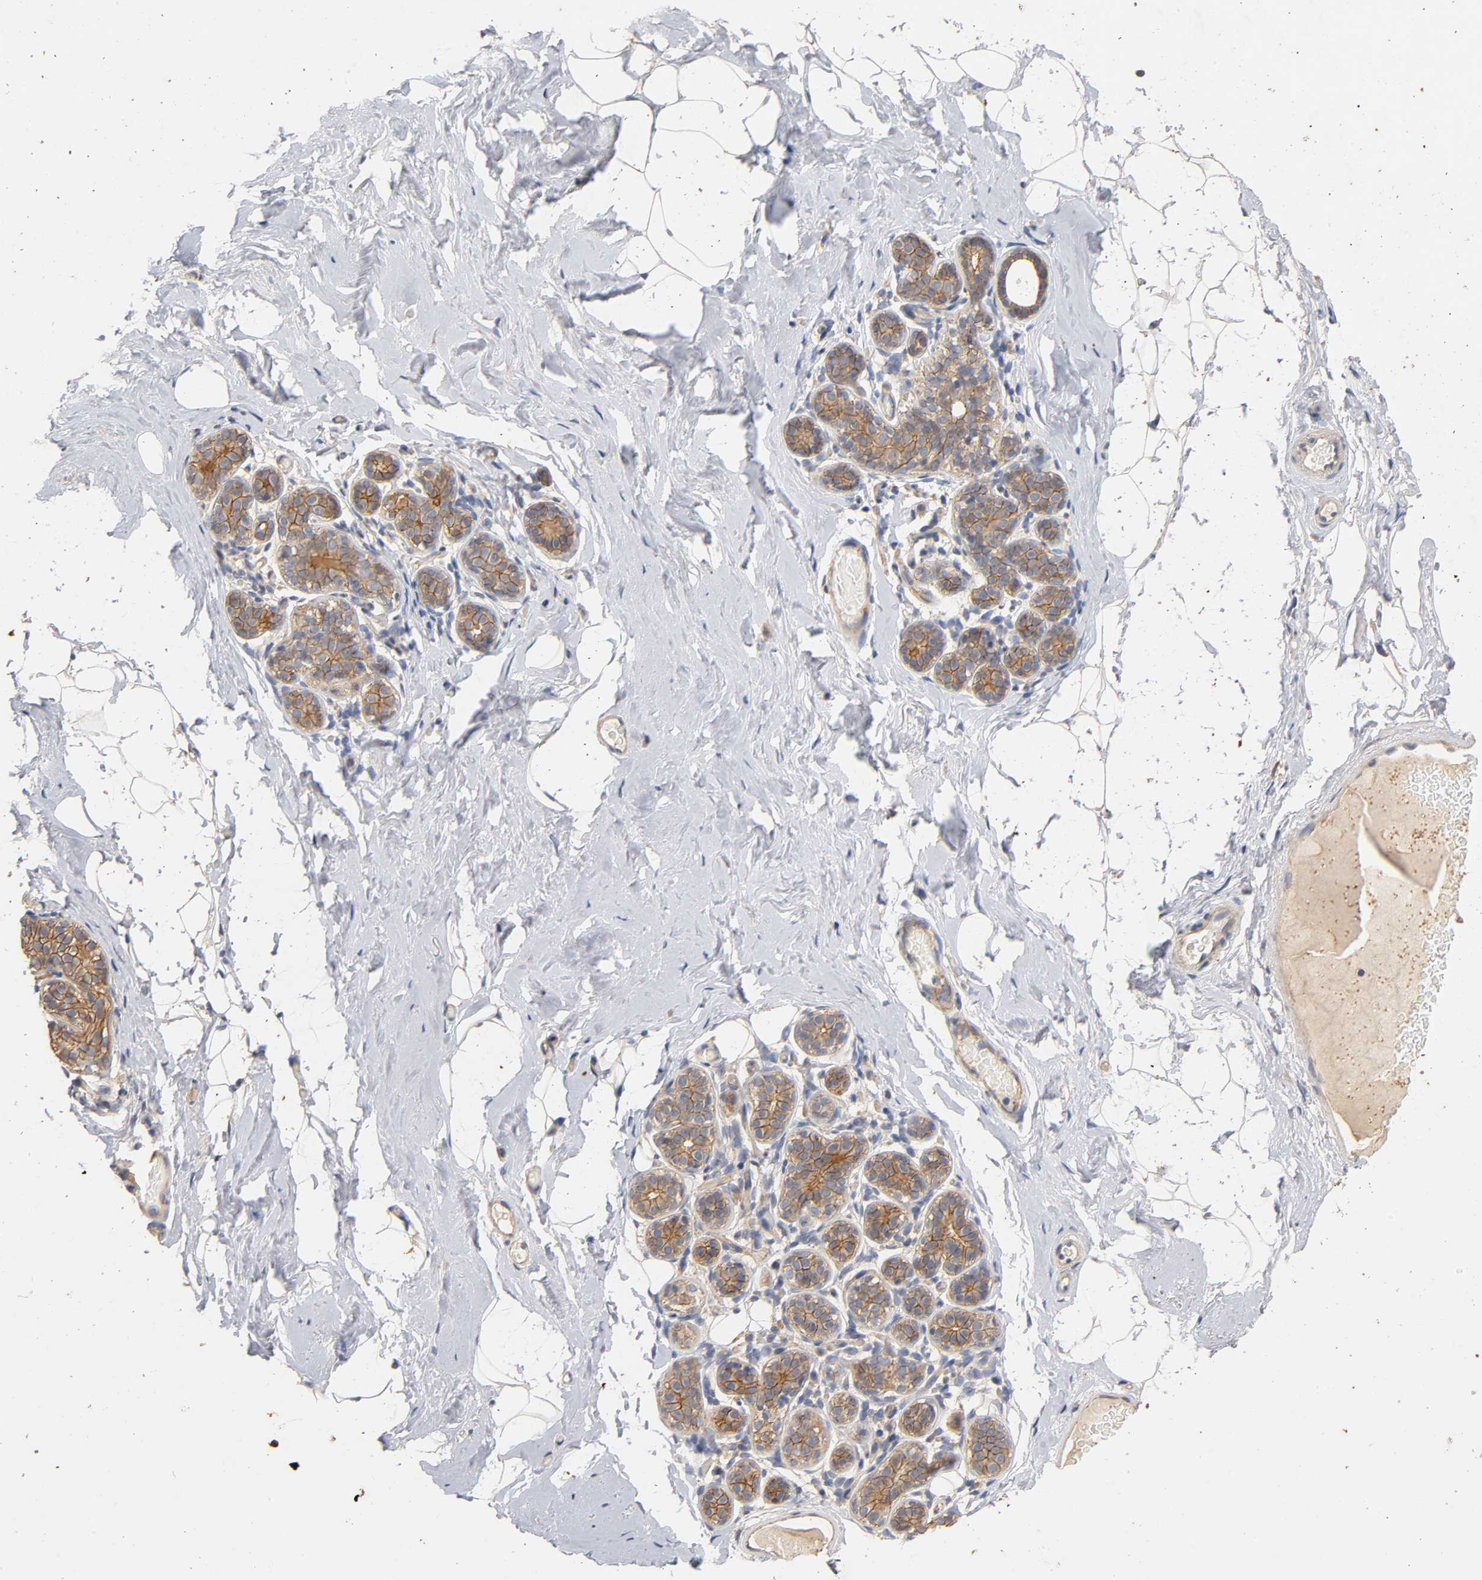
{"staining": {"intensity": "negative", "quantity": "none", "location": "none"}, "tissue": "breast", "cell_type": "Adipocytes", "image_type": "normal", "snomed": [{"axis": "morphology", "description": "Normal tissue, NOS"}, {"axis": "topography", "description": "Breast"}, {"axis": "topography", "description": "Soft tissue"}], "caption": "Immunohistochemistry (IHC) of benign breast exhibits no expression in adipocytes.", "gene": "PDZD11", "patient": {"sex": "female", "age": 75}}